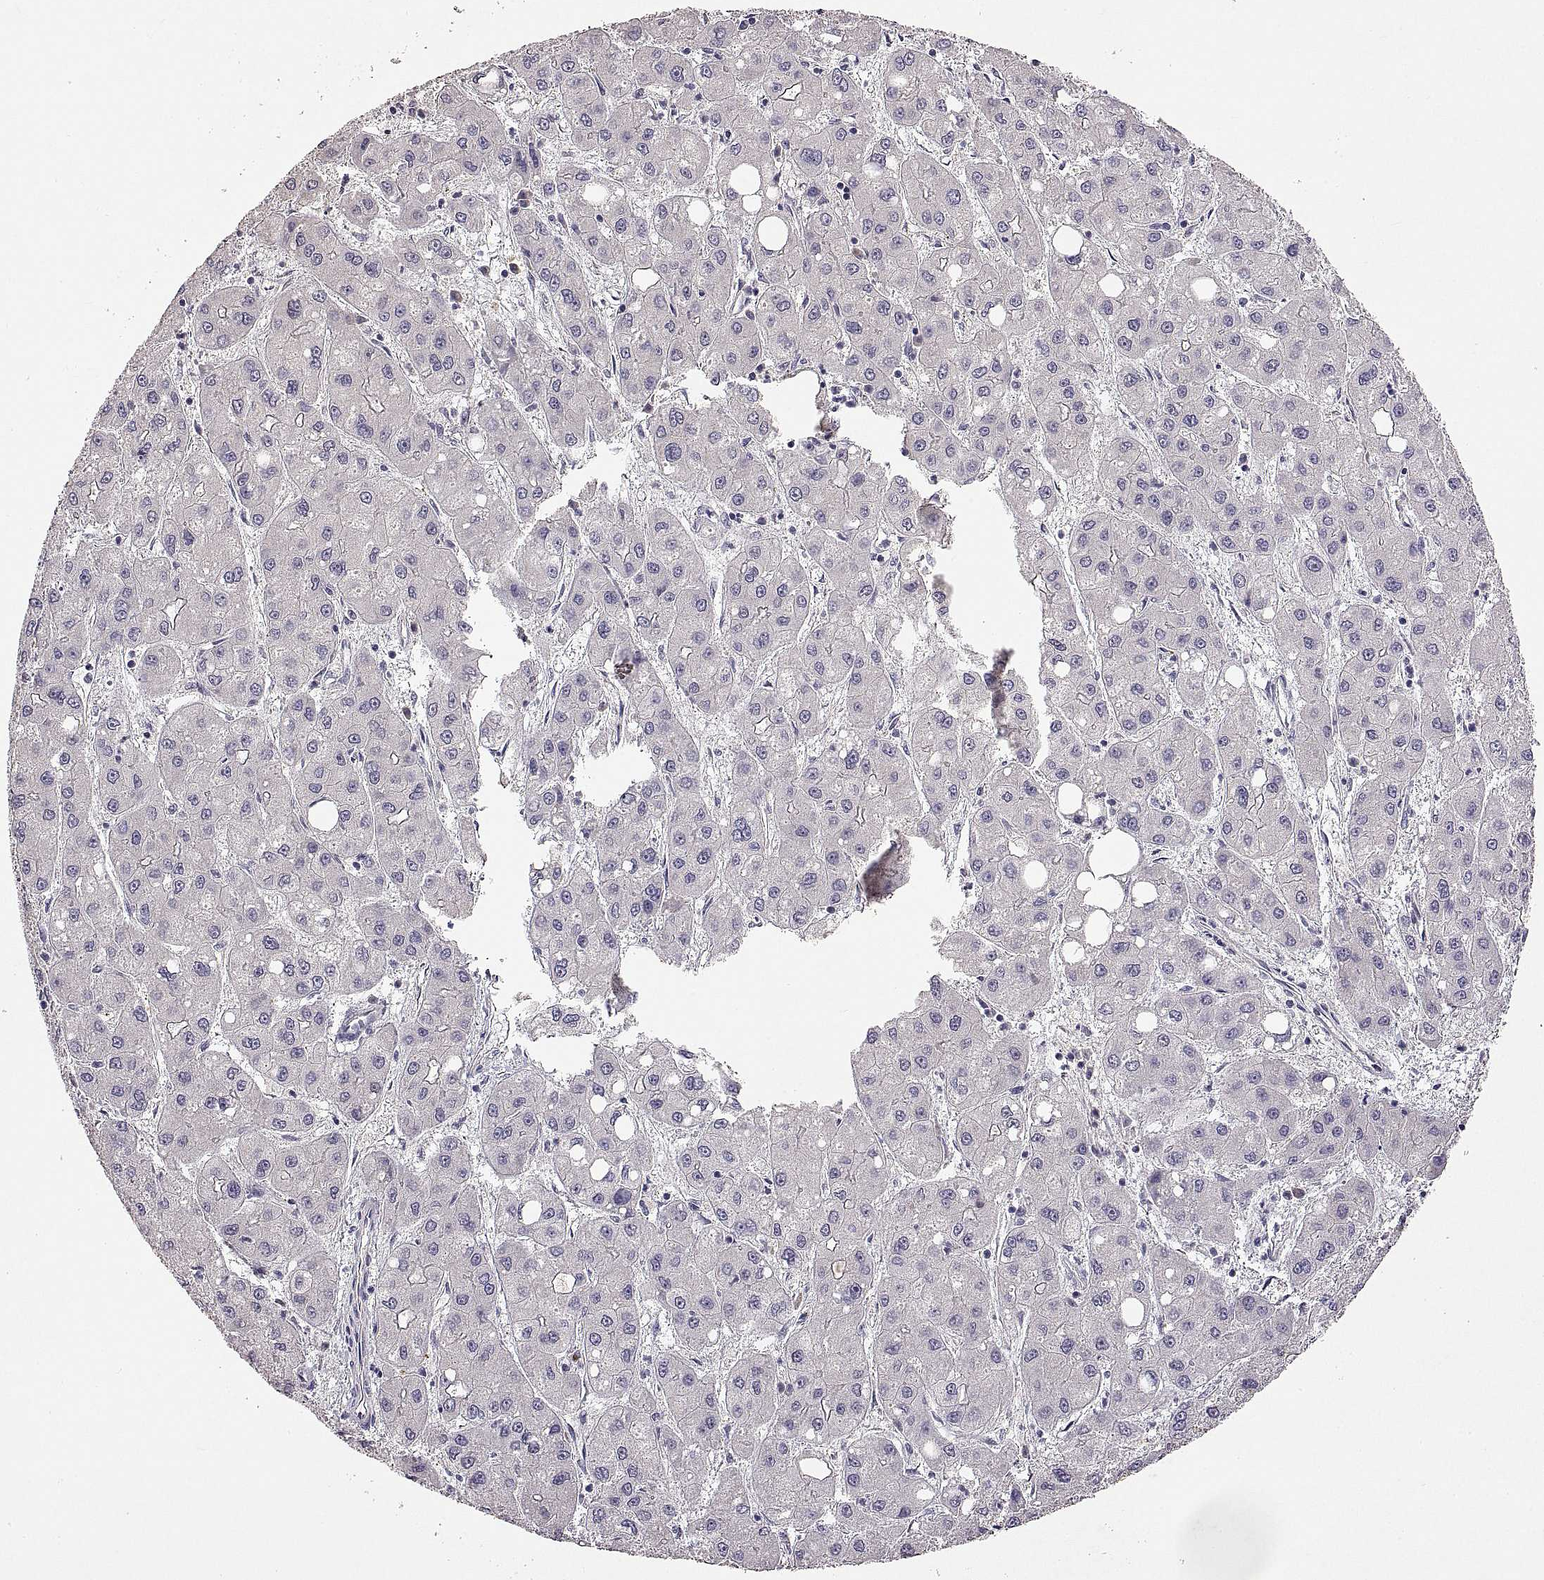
{"staining": {"intensity": "negative", "quantity": "none", "location": "none"}, "tissue": "liver cancer", "cell_type": "Tumor cells", "image_type": "cancer", "snomed": [{"axis": "morphology", "description": "Carcinoma, Hepatocellular, NOS"}, {"axis": "topography", "description": "Liver"}], "caption": "IHC of human liver cancer (hepatocellular carcinoma) shows no staining in tumor cells. (IHC, brightfield microscopy, high magnification).", "gene": "DEFB136", "patient": {"sex": "male", "age": 73}}